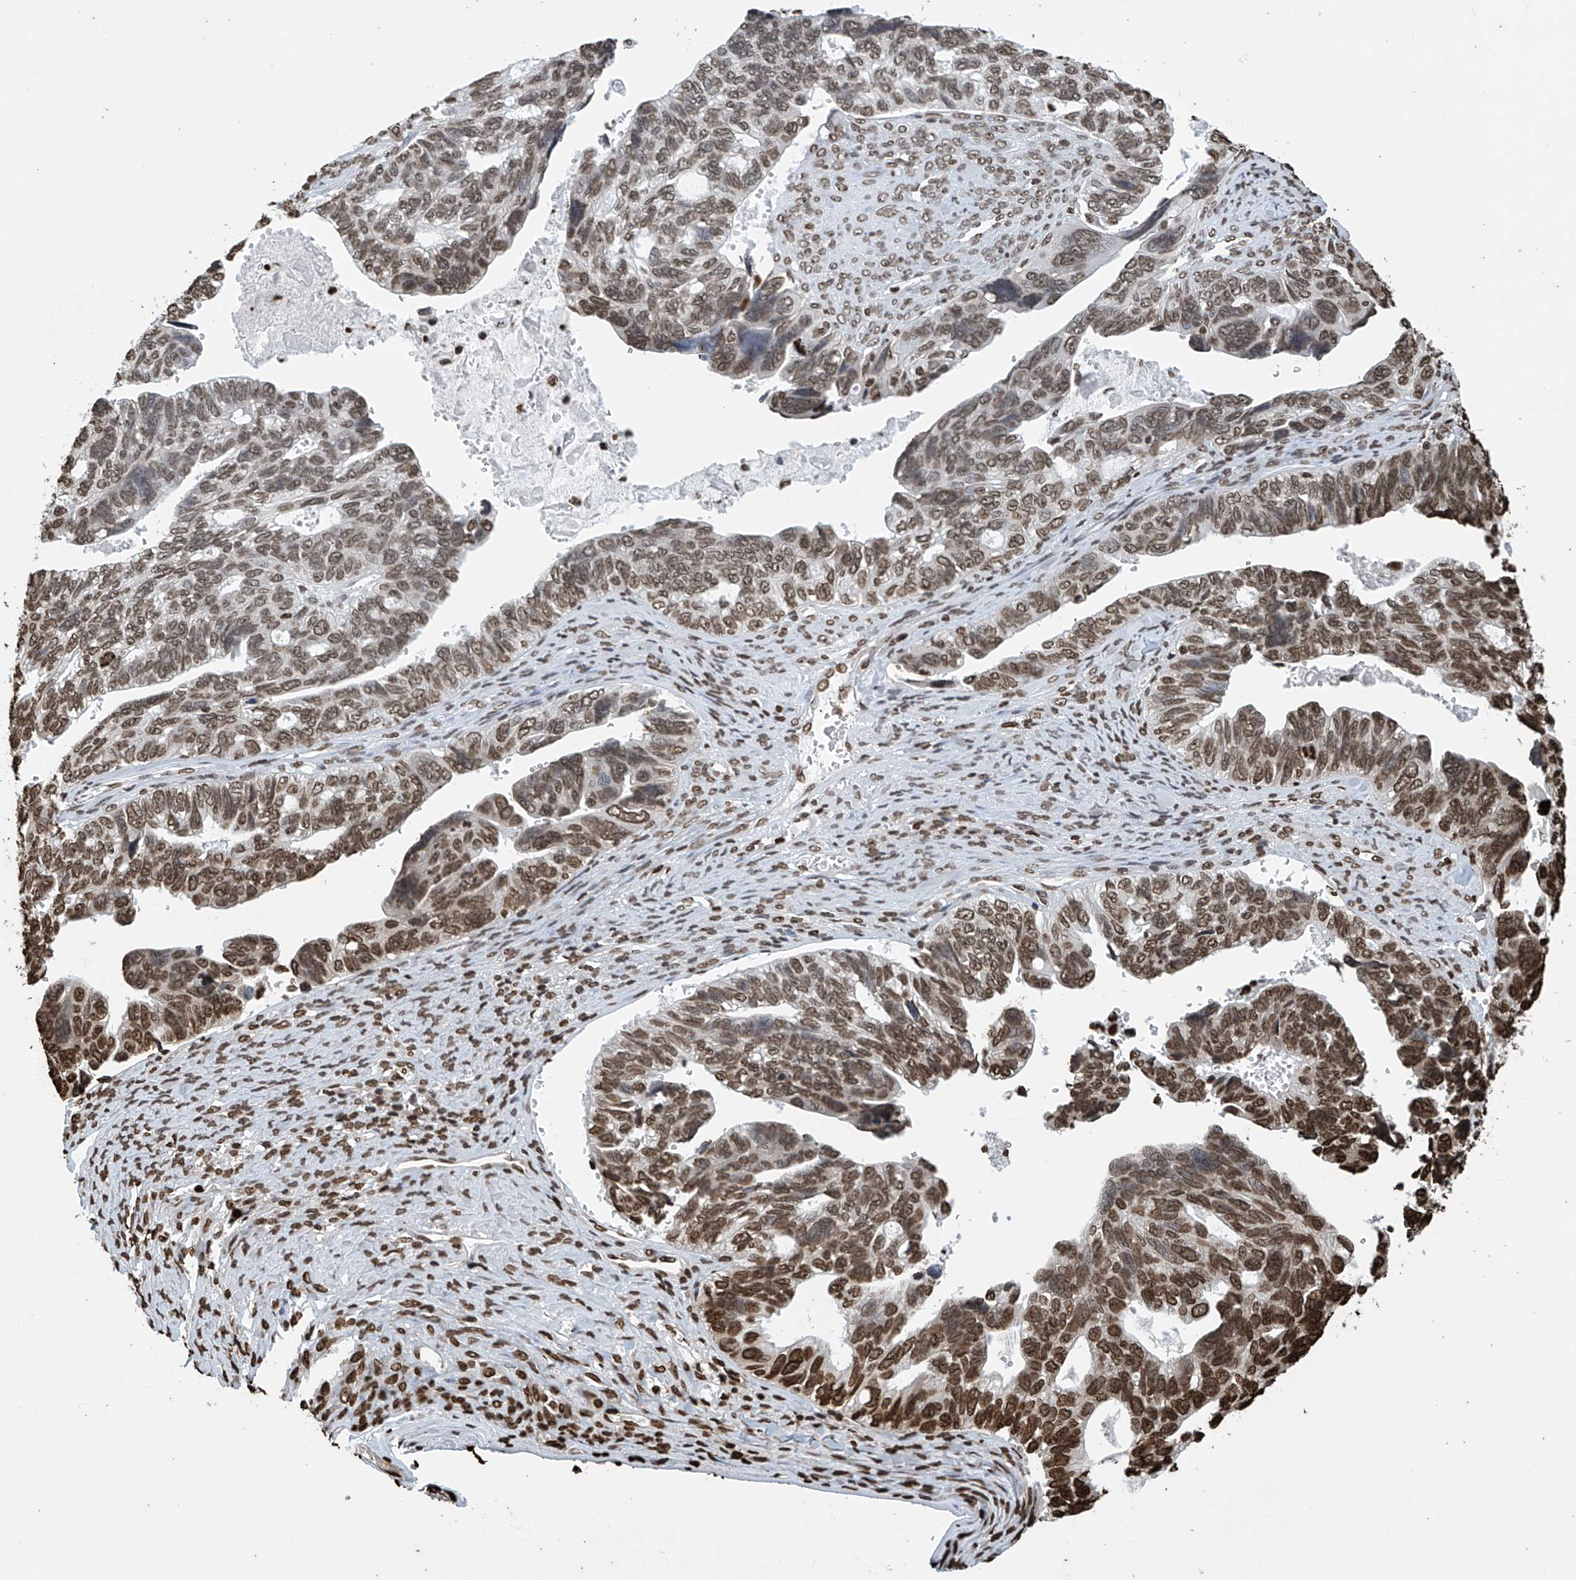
{"staining": {"intensity": "moderate", "quantity": ">75%", "location": "nuclear"}, "tissue": "ovarian cancer", "cell_type": "Tumor cells", "image_type": "cancer", "snomed": [{"axis": "morphology", "description": "Cystadenocarcinoma, serous, NOS"}, {"axis": "topography", "description": "Ovary"}], "caption": "Human ovarian serous cystadenocarcinoma stained with a protein marker exhibits moderate staining in tumor cells.", "gene": "DPPA2", "patient": {"sex": "female", "age": 79}}